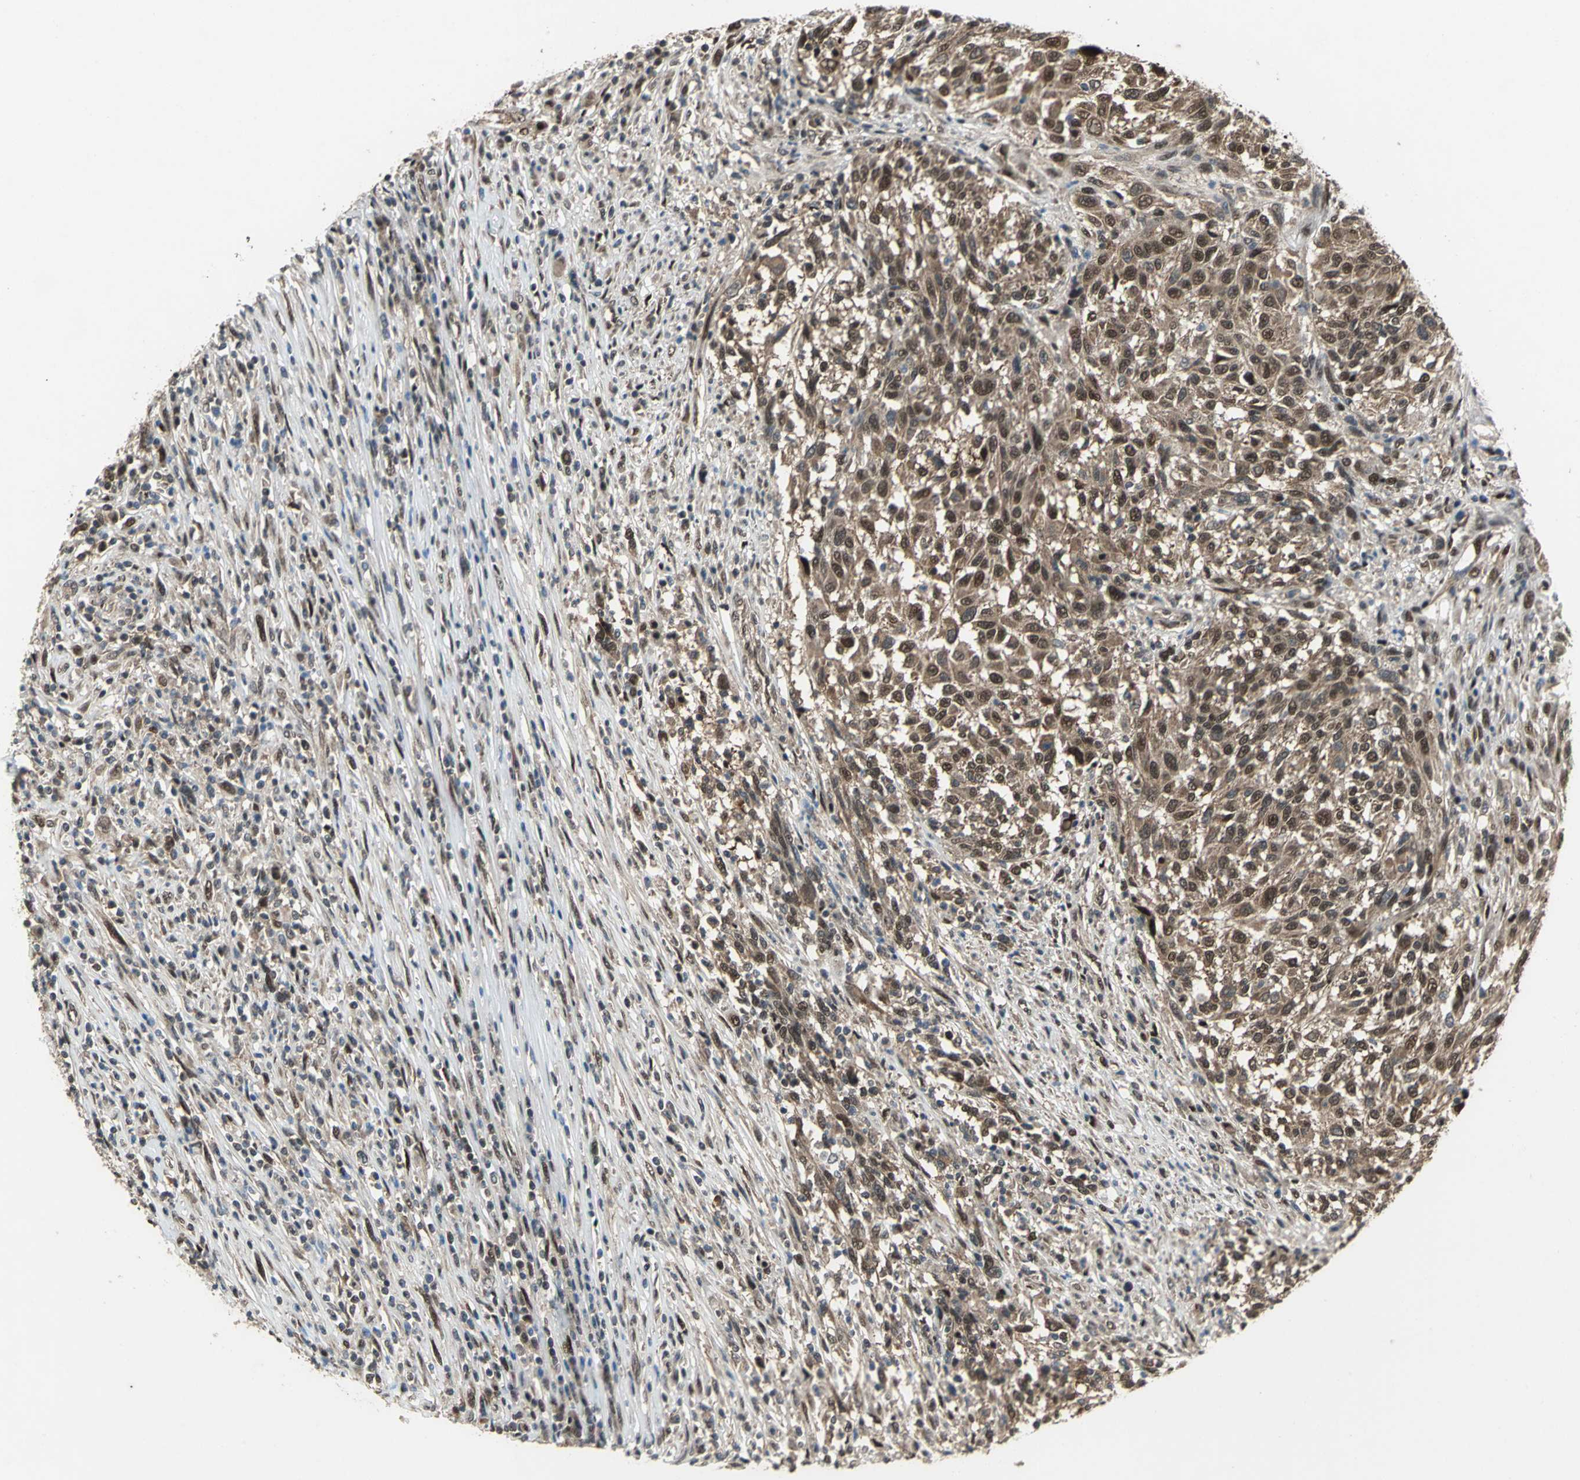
{"staining": {"intensity": "weak", "quantity": ">75%", "location": "cytoplasmic/membranous,nuclear"}, "tissue": "melanoma", "cell_type": "Tumor cells", "image_type": "cancer", "snomed": [{"axis": "morphology", "description": "Malignant melanoma, Metastatic site"}, {"axis": "topography", "description": "Lymph node"}], "caption": "Immunohistochemistry of human melanoma demonstrates low levels of weak cytoplasmic/membranous and nuclear expression in about >75% of tumor cells. Using DAB (brown) and hematoxylin (blue) stains, captured at high magnification using brightfield microscopy.", "gene": "COPS5", "patient": {"sex": "male", "age": 61}}